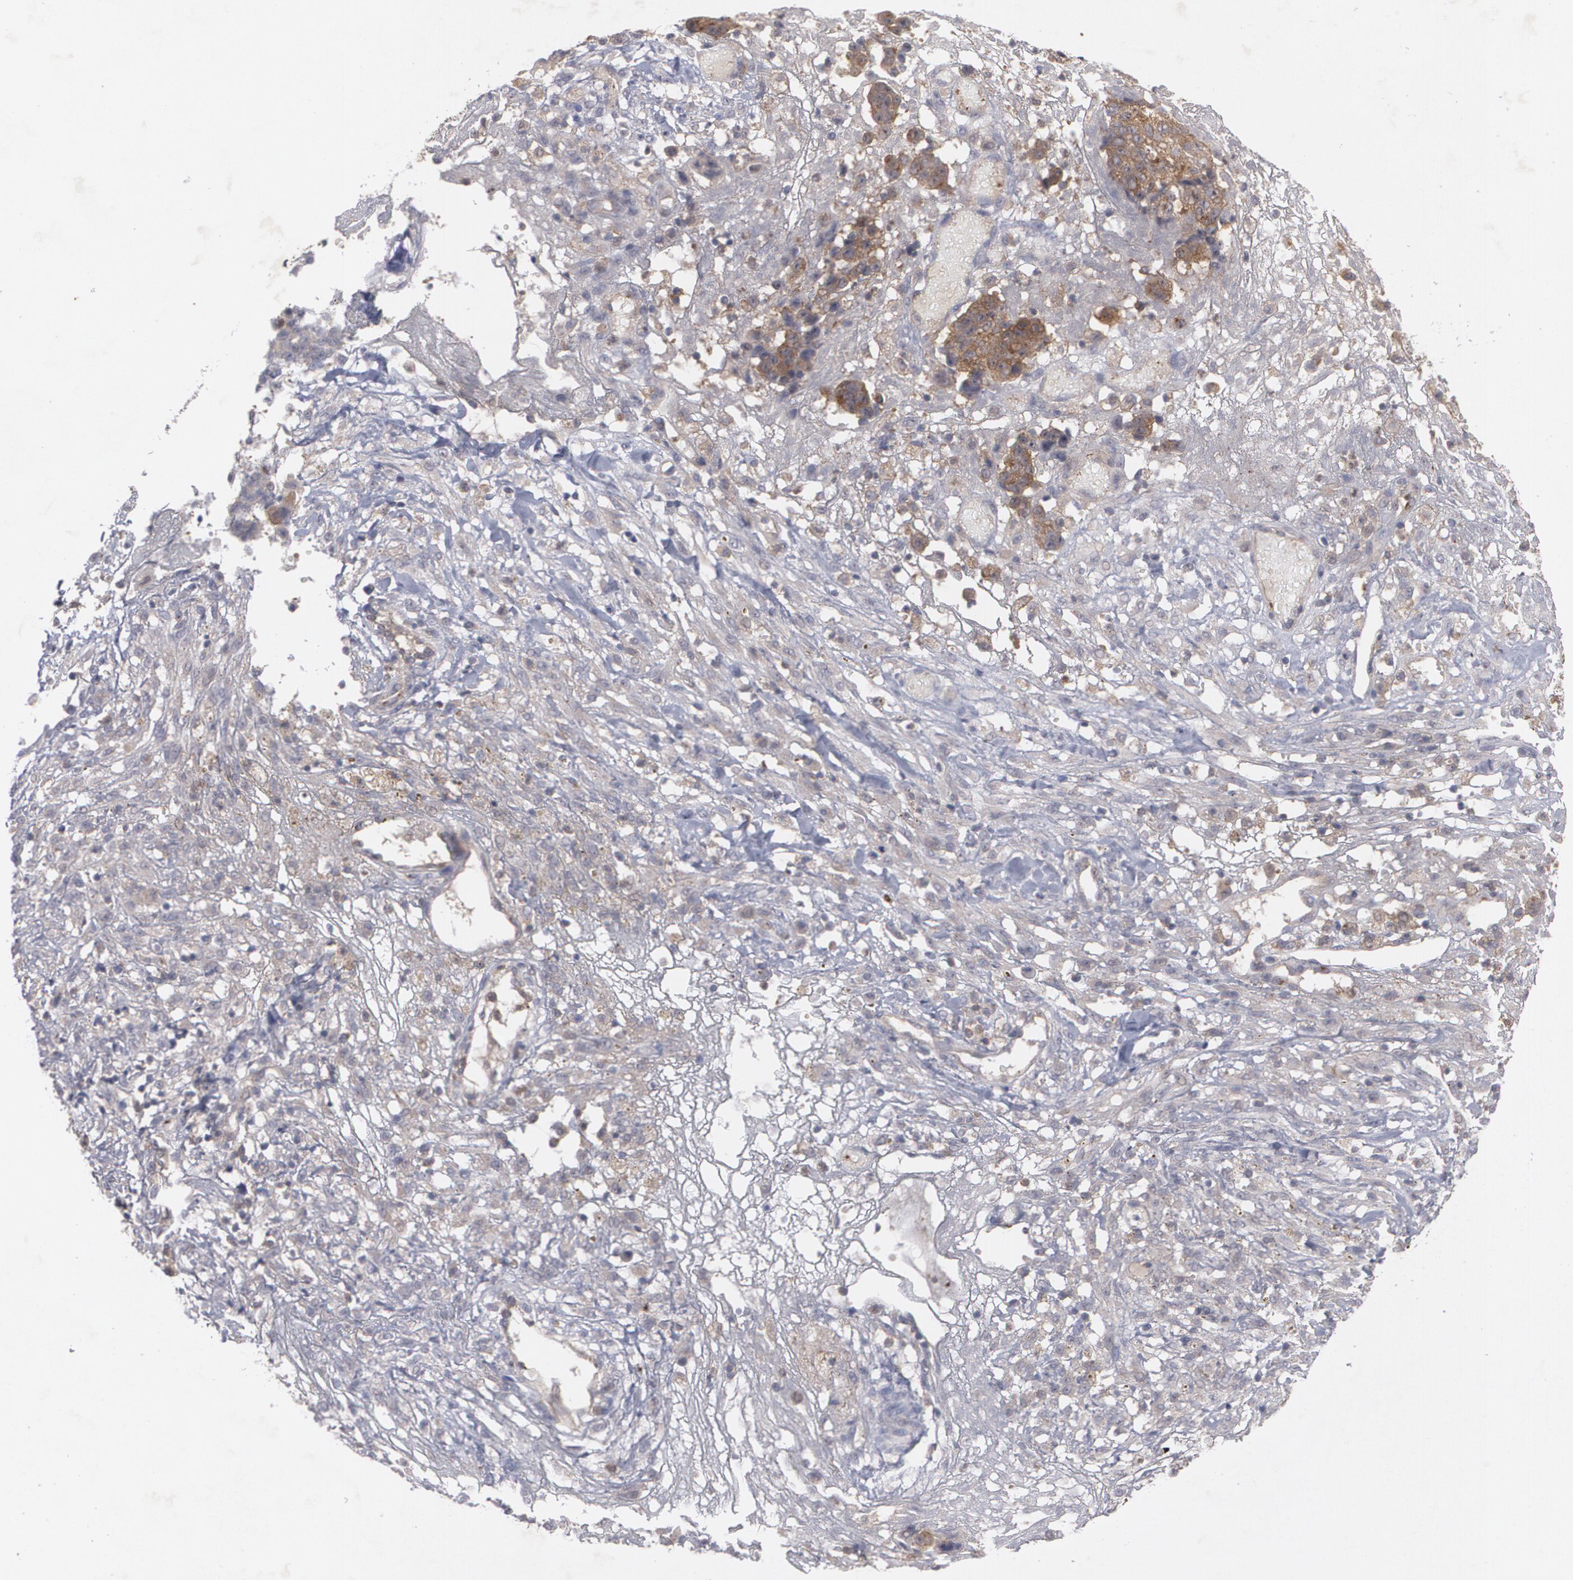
{"staining": {"intensity": "moderate", "quantity": ">75%", "location": "cytoplasmic/membranous"}, "tissue": "ovarian cancer", "cell_type": "Tumor cells", "image_type": "cancer", "snomed": [{"axis": "morphology", "description": "Carcinoma, endometroid"}, {"axis": "topography", "description": "Ovary"}], "caption": "The image exhibits immunohistochemical staining of ovarian cancer. There is moderate cytoplasmic/membranous expression is identified in approximately >75% of tumor cells.", "gene": "HTT", "patient": {"sex": "female", "age": 42}}